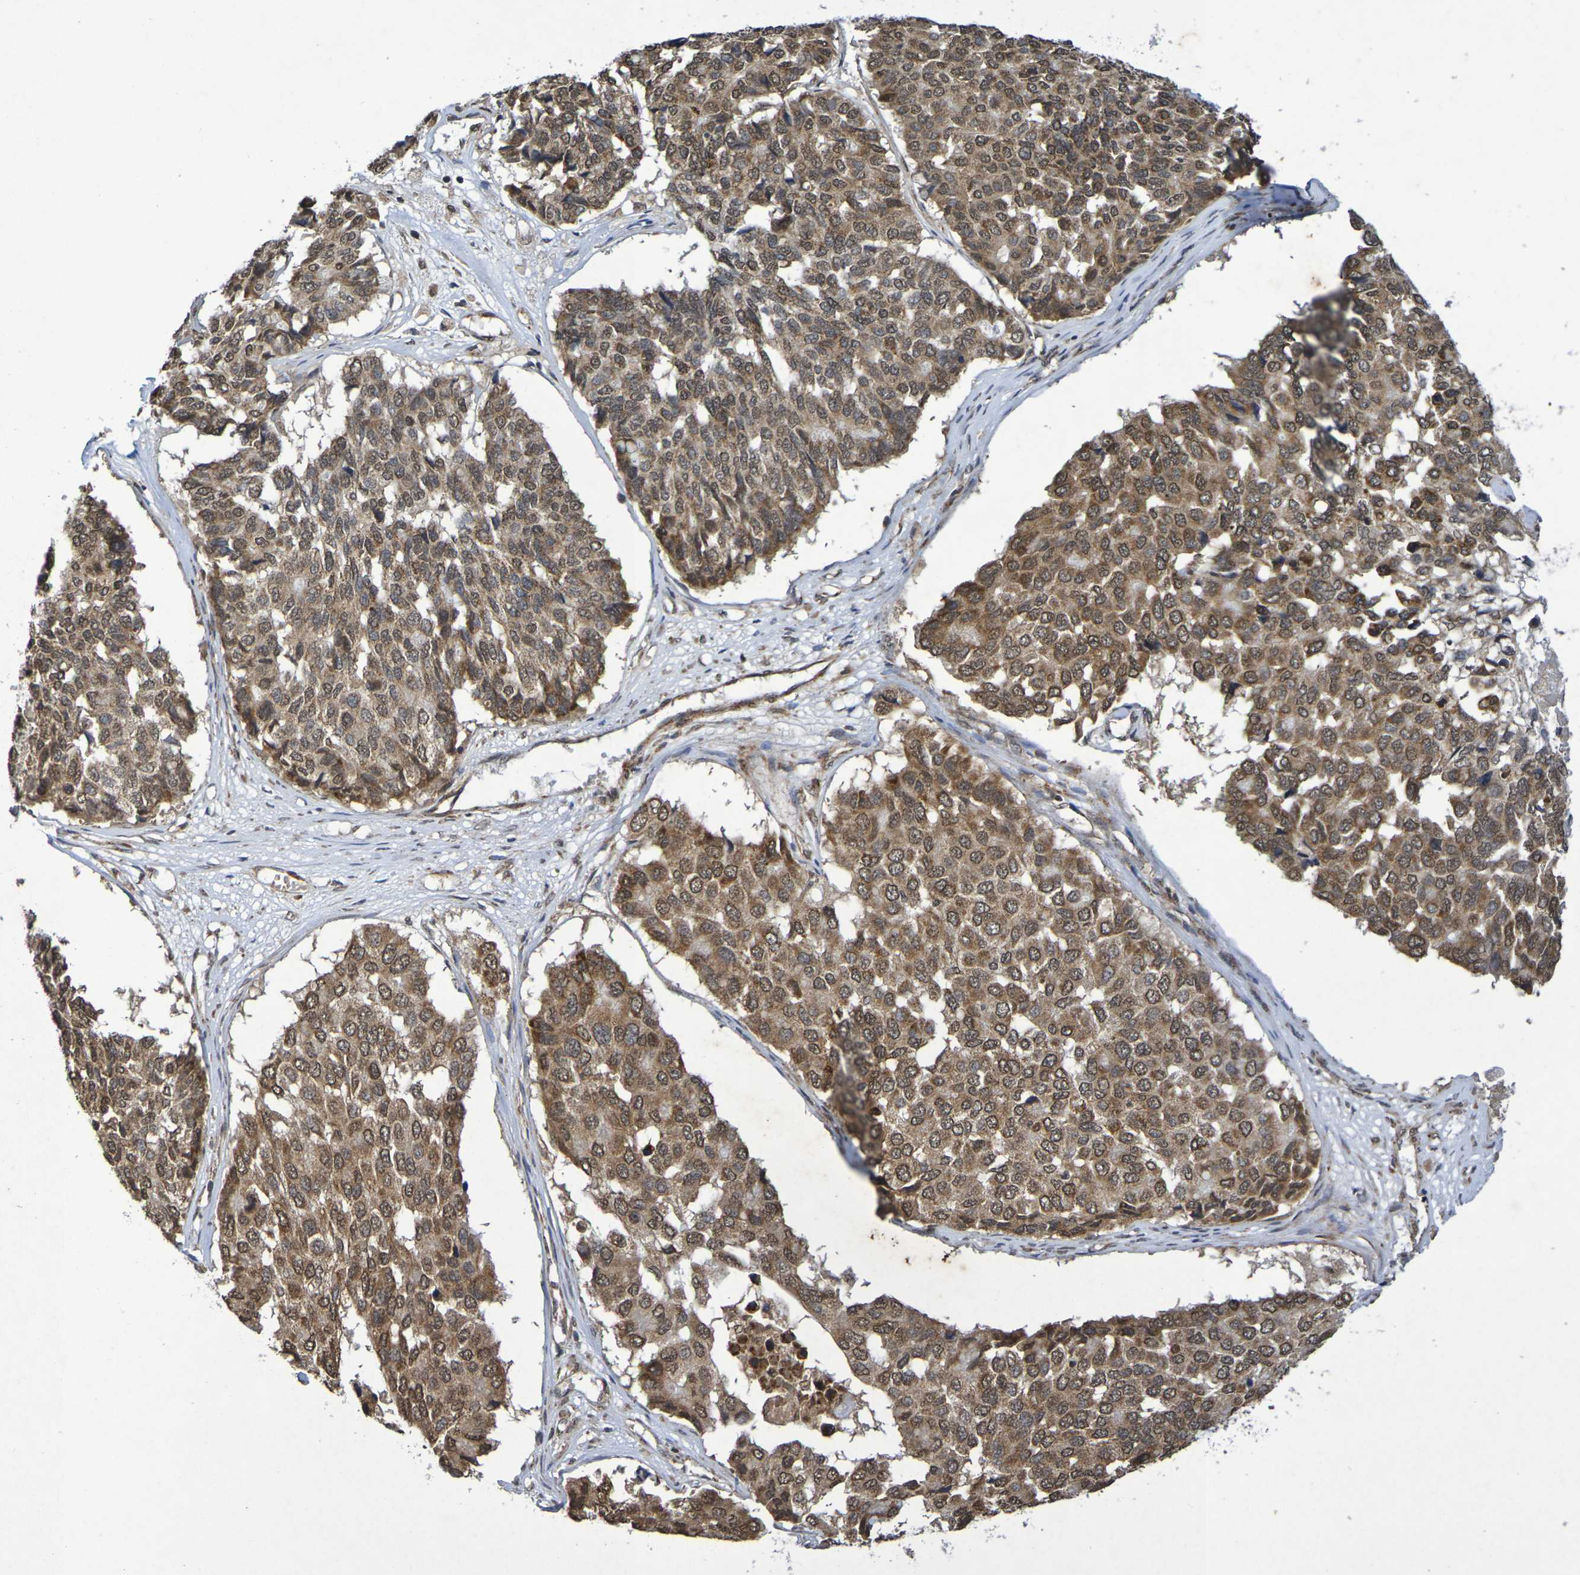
{"staining": {"intensity": "strong", "quantity": ">75%", "location": "cytoplasmic/membranous,nuclear"}, "tissue": "pancreatic cancer", "cell_type": "Tumor cells", "image_type": "cancer", "snomed": [{"axis": "morphology", "description": "Adenocarcinoma, NOS"}, {"axis": "topography", "description": "Pancreas"}], "caption": "The immunohistochemical stain highlights strong cytoplasmic/membranous and nuclear staining in tumor cells of adenocarcinoma (pancreatic) tissue.", "gene": "GUCY1A2", "patient": {"sex": "male", "age": 50}}